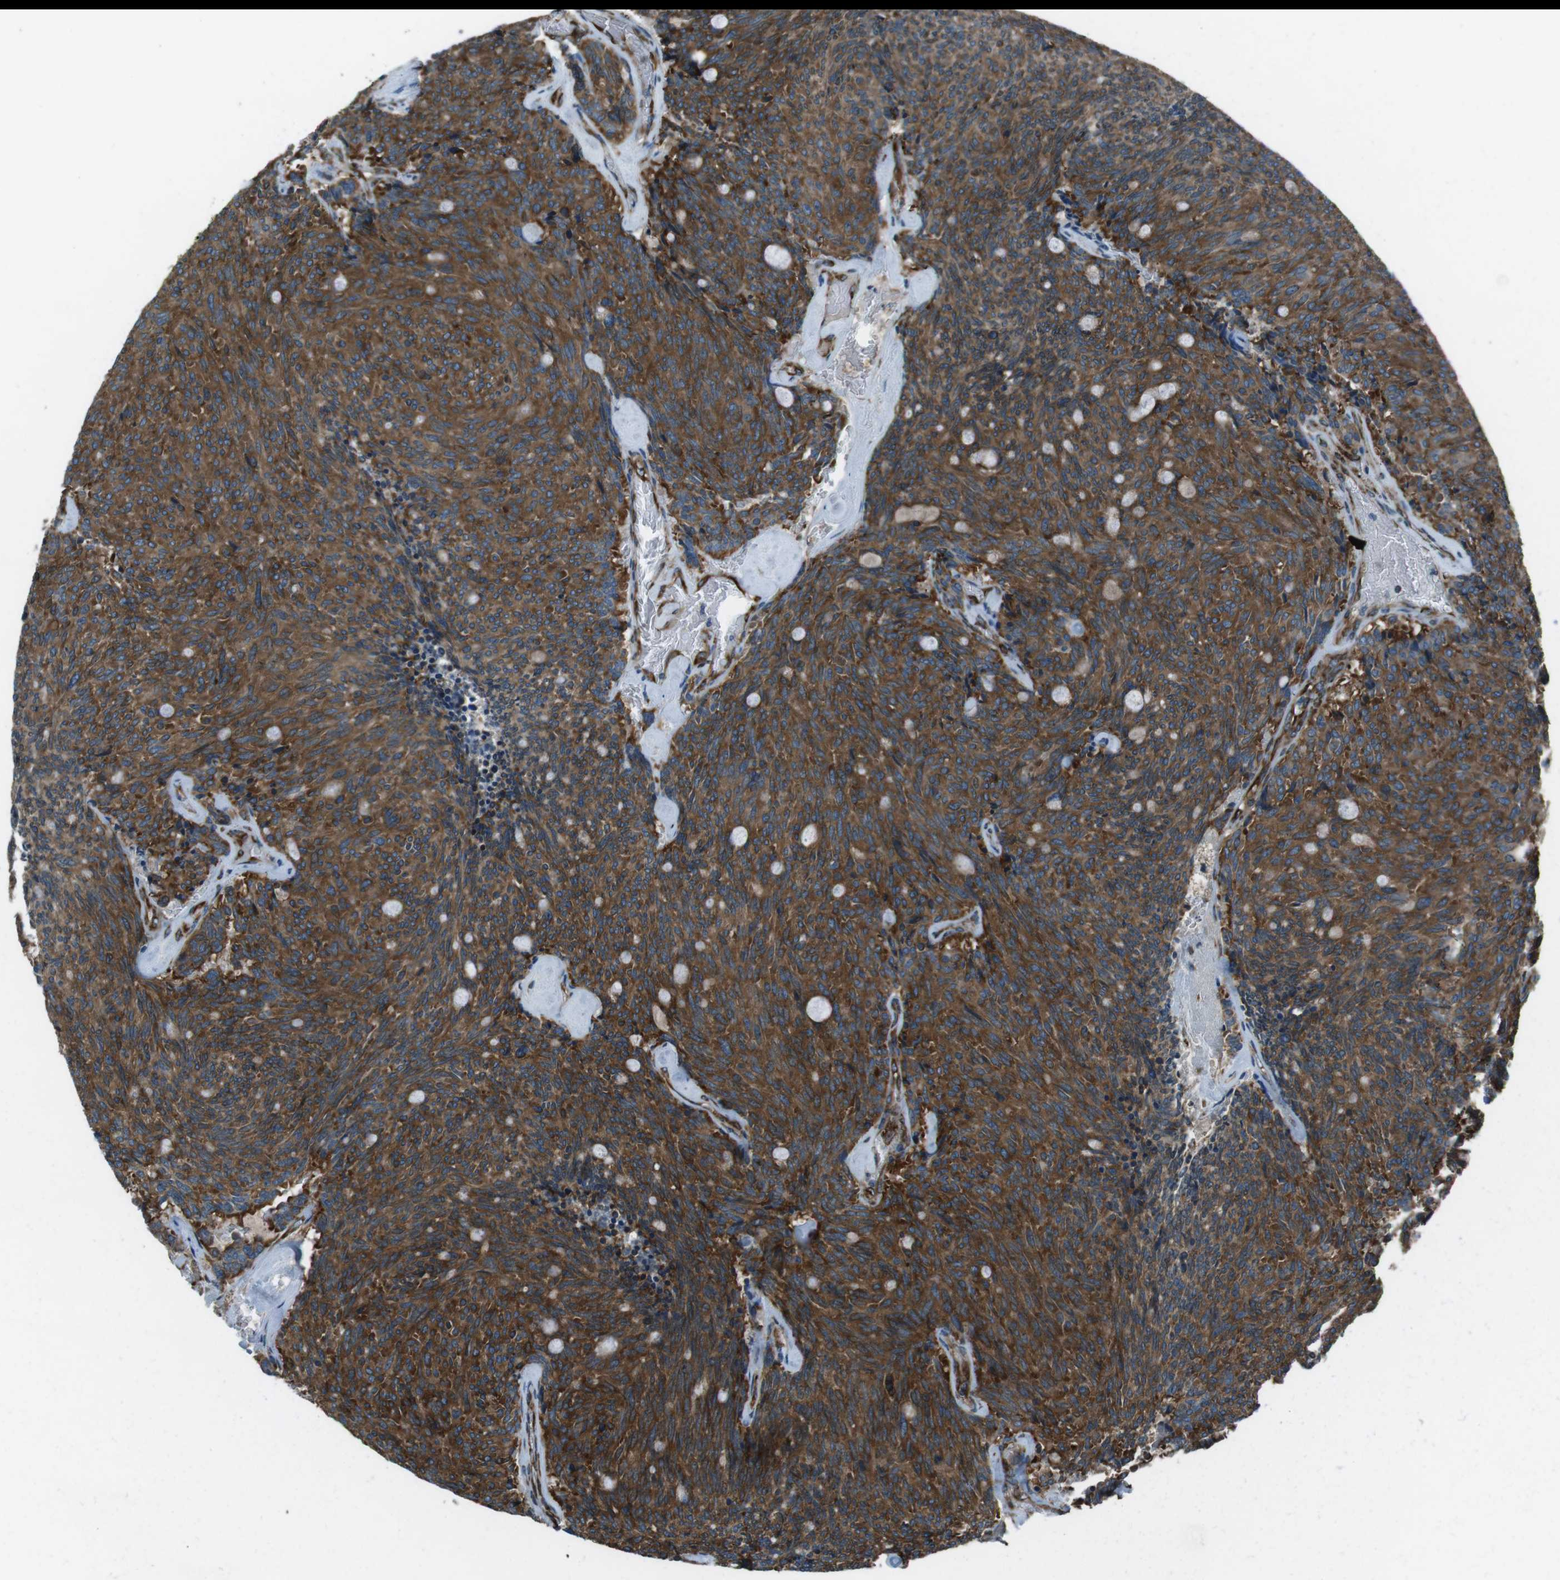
{"staining": {"intensity": "strong", "quantity": ">75%", "location": "cytoplasmic/membranous"}, "tissue": "carcinoid", "cell_type": "Tumor cells", "image_type": "cancer", "snomed": [{"axis": "morphology", "description": "Carcinoid, malignant, NOS"}, {"axis": "topography", "description": "Pancreas"}], "caption": "A brown stain highlights strong cytoplasmic/membranous positivity of a protein in malignant carcinoid tumor cells.", "gene": "KTN1", "patient": {"sex": "female", "age": 54}}